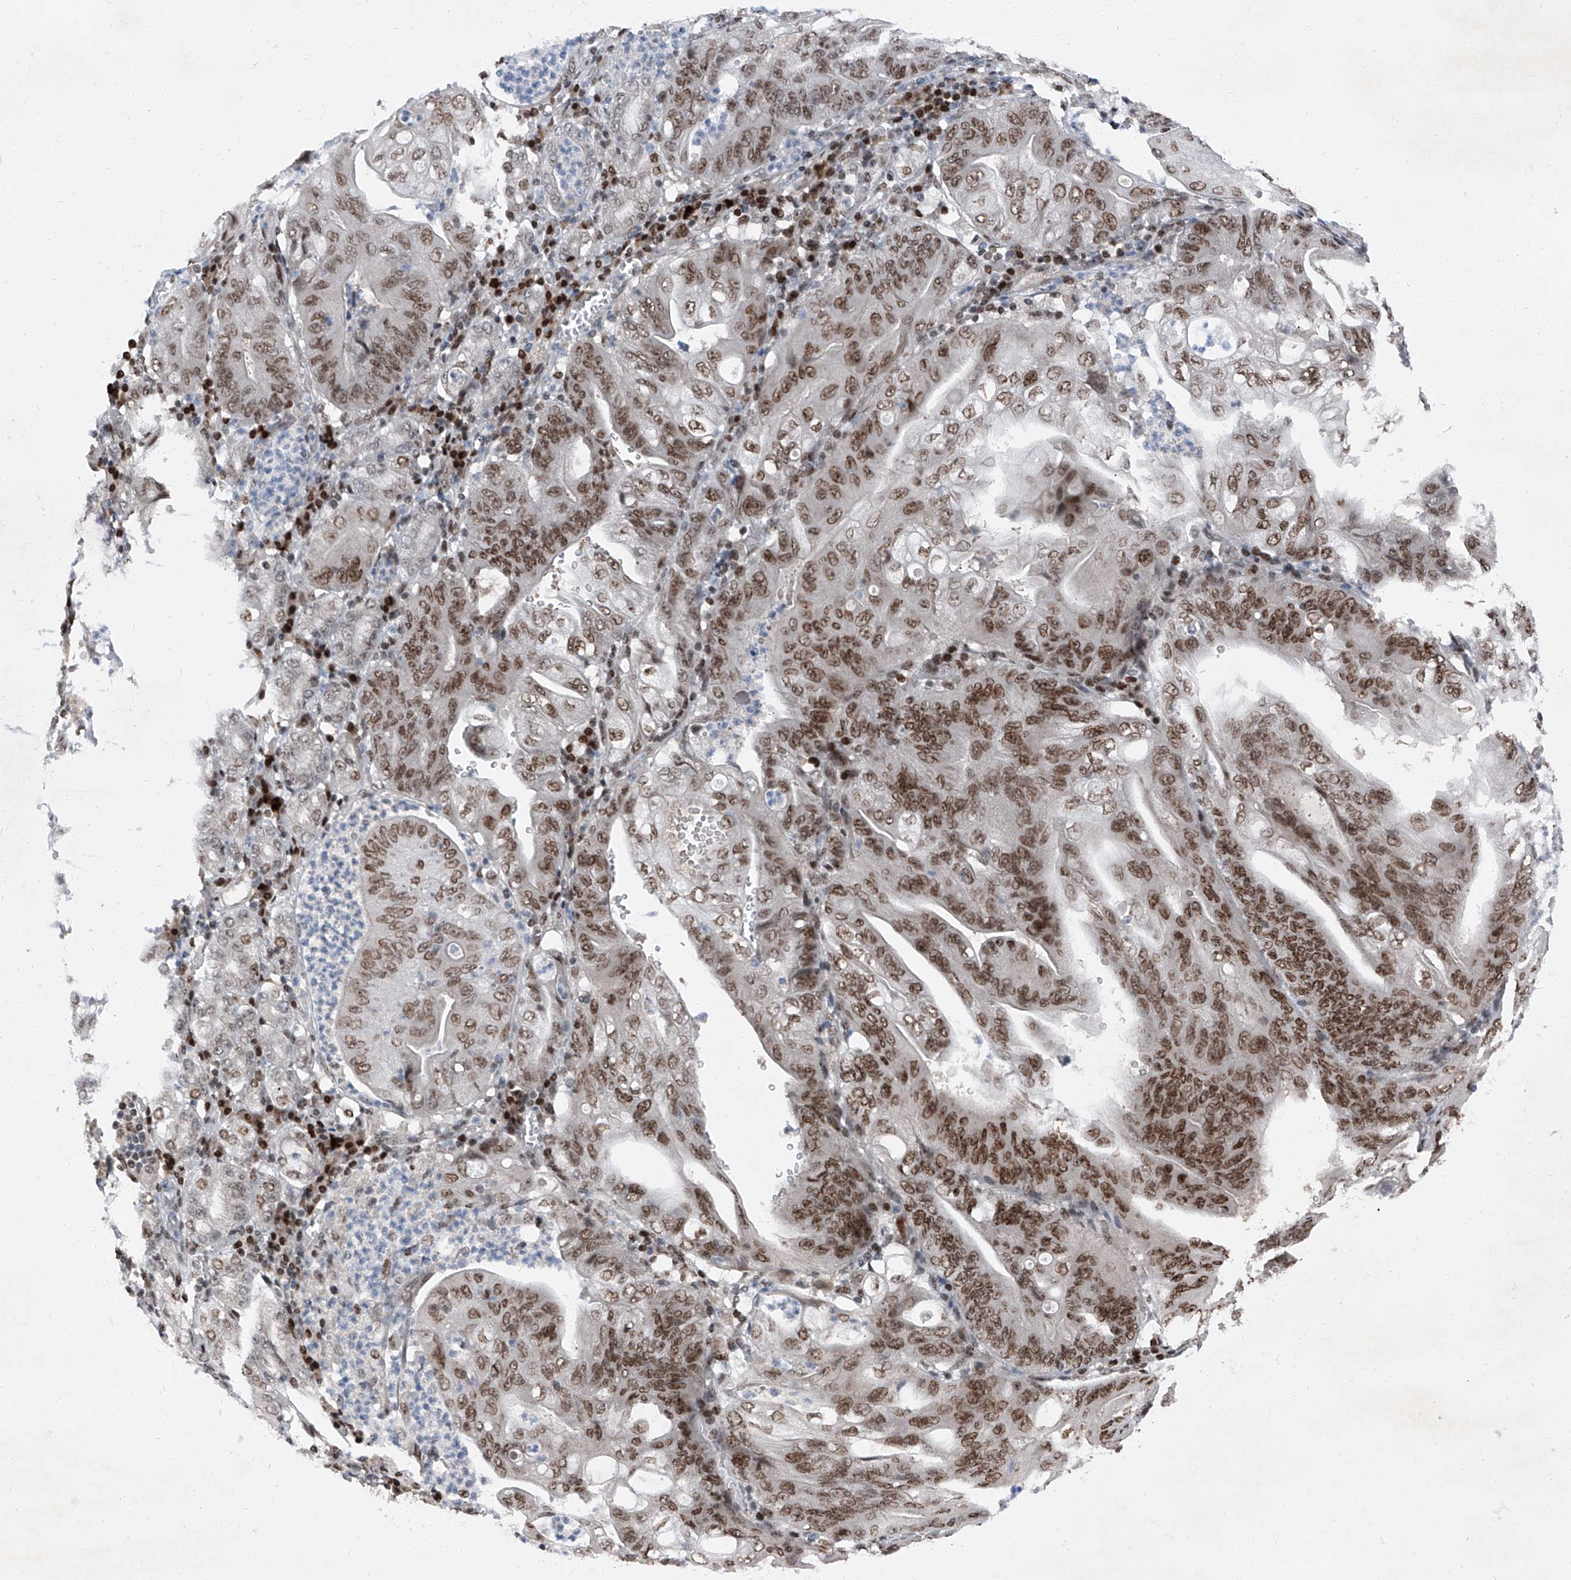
{"staining": {"intensity": "moderate", "quantity": ">75%", "location": "nuclear"}, "tissue": "stomach cancer", "cell_type": "Tumor cells", "image_type": "cancer", "snomed": [{"axis": "morphology", "description": "Adenocarcinoma, NOS"}, {"axis": "topography", "description": "Stomach"}], "caption": "An image of human stomach cancer (adenocarcinoma) stained for a protein exhibits moderate nuclear brown staining in tumor cells.", "gene": "BMI1", "patient": {"sex": "female", "age": 73}}